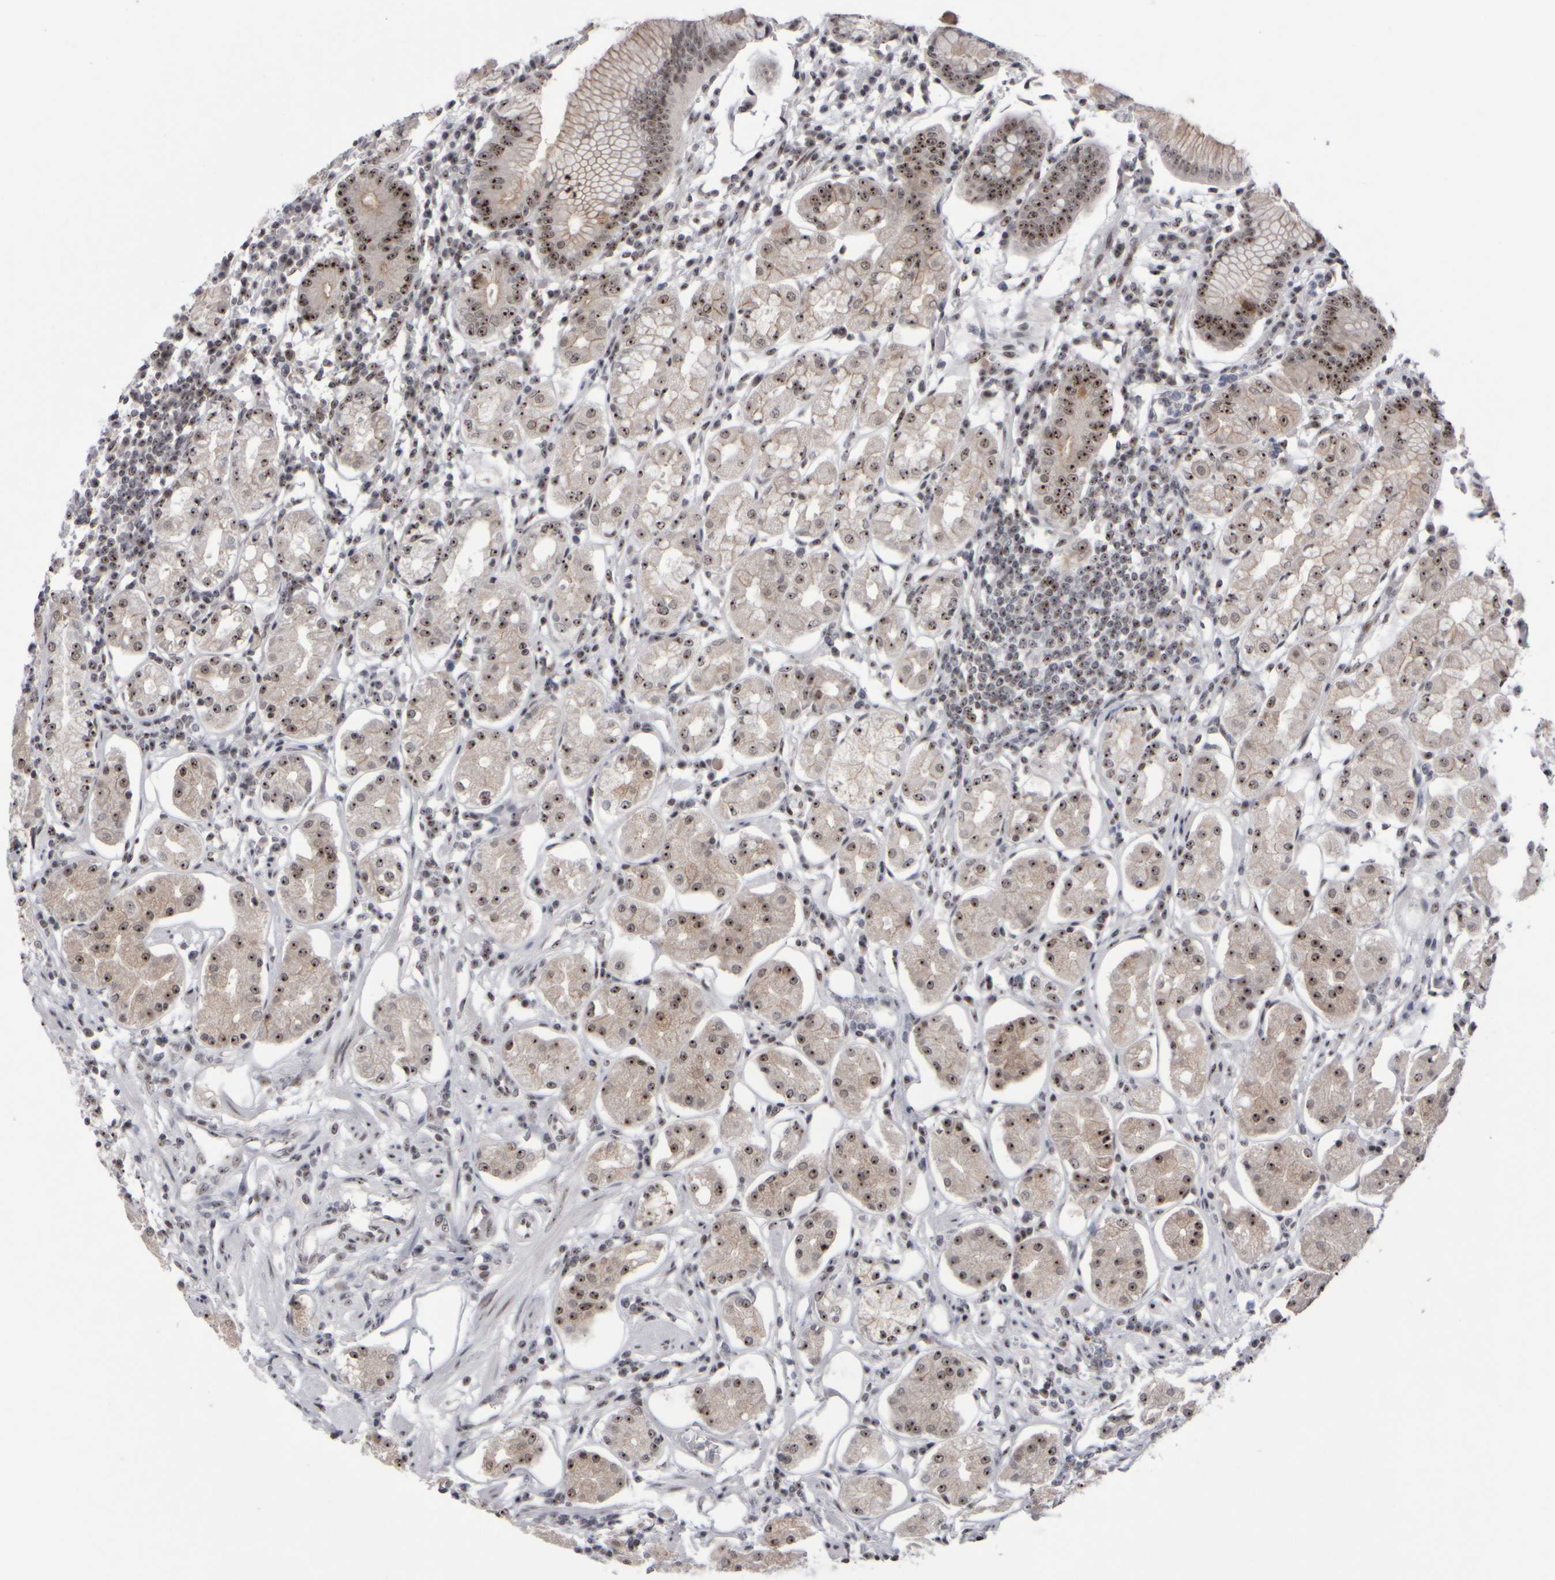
{"staining": {"intensity": "moderate", "quantity": ">75%", "location": "nuclear"}, "tissue": "stomach", "cell_type": "Glandular cells", "image_type": "normal", "snomed": [{"axis": "morphology", "description": "Normal tissue, NOS"}, {"axis": "topography", "description": "Stomach"}, {"axis": "topography", "description": "Stomach, lower"}], "caption": "Protein staining displays moderate nuclear expression in about >75% of glandular cells in unremarkable stomach. (Brightfield microscopy of DAB IHC at high magnification).", "gene": "SURF6", "patient": {"sex": "female", "age": 56}}